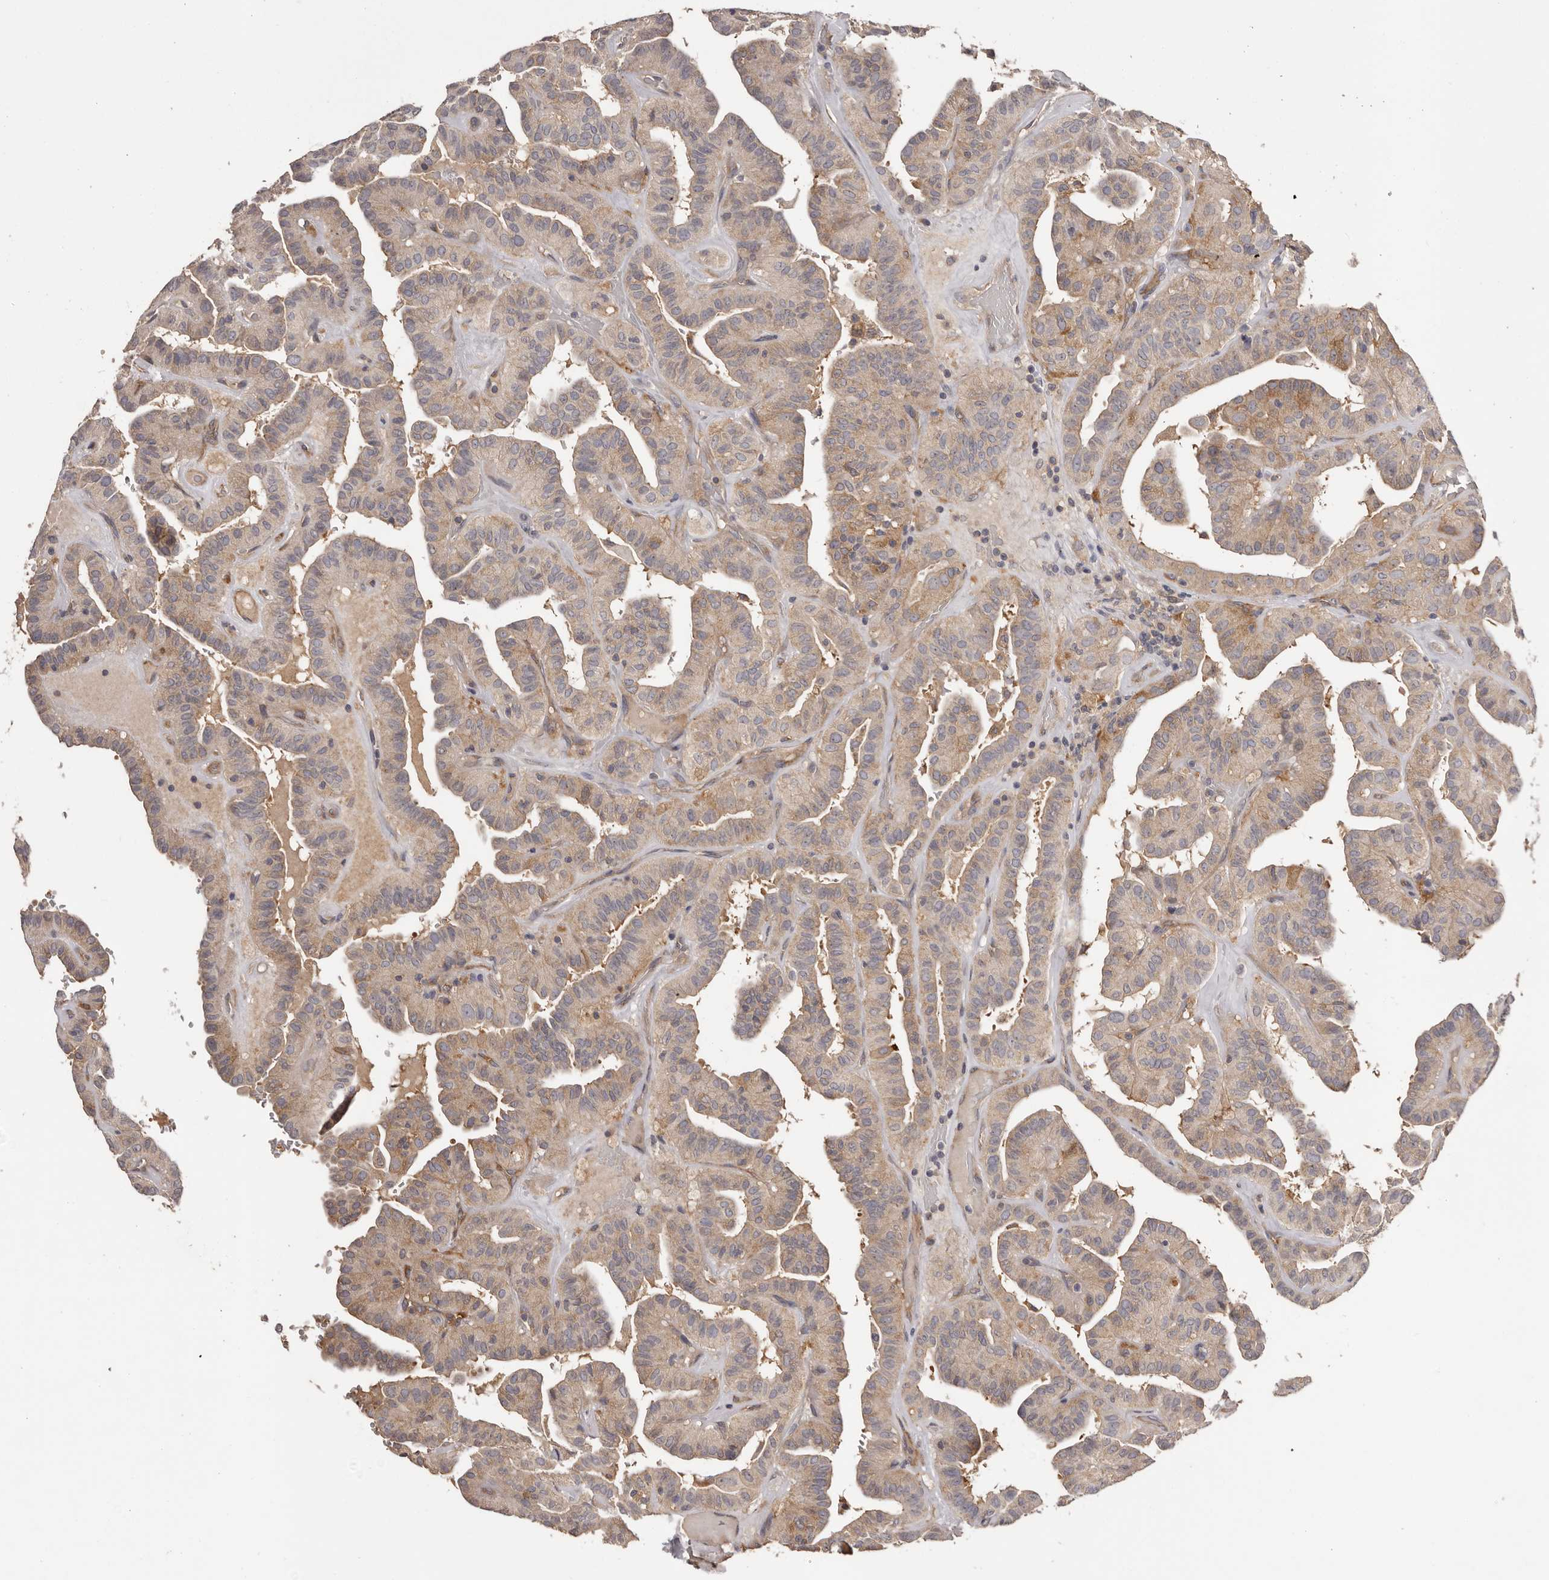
{"staining": {"intensity": "weak", "quantity": ">75%", "location": "cytoplasmic/membranous"}, "tissue": "thyroid cancer", "cell_type": "Tumor cells", "image_type": "cancer", "snomed": [{"axis": "morphology", "description": "Papillary adenocarcinoma, NOS"}, {"axis": "topography", "description": "Thyroid gland"}], "caption": "A brown stain labels weak cytoplasmic/membranous expression of a protein in human thyroid papillary adenocarcinoma tumor cells.", "gene": "LTV1", "patient": {"sex": "male", "age": 77}}